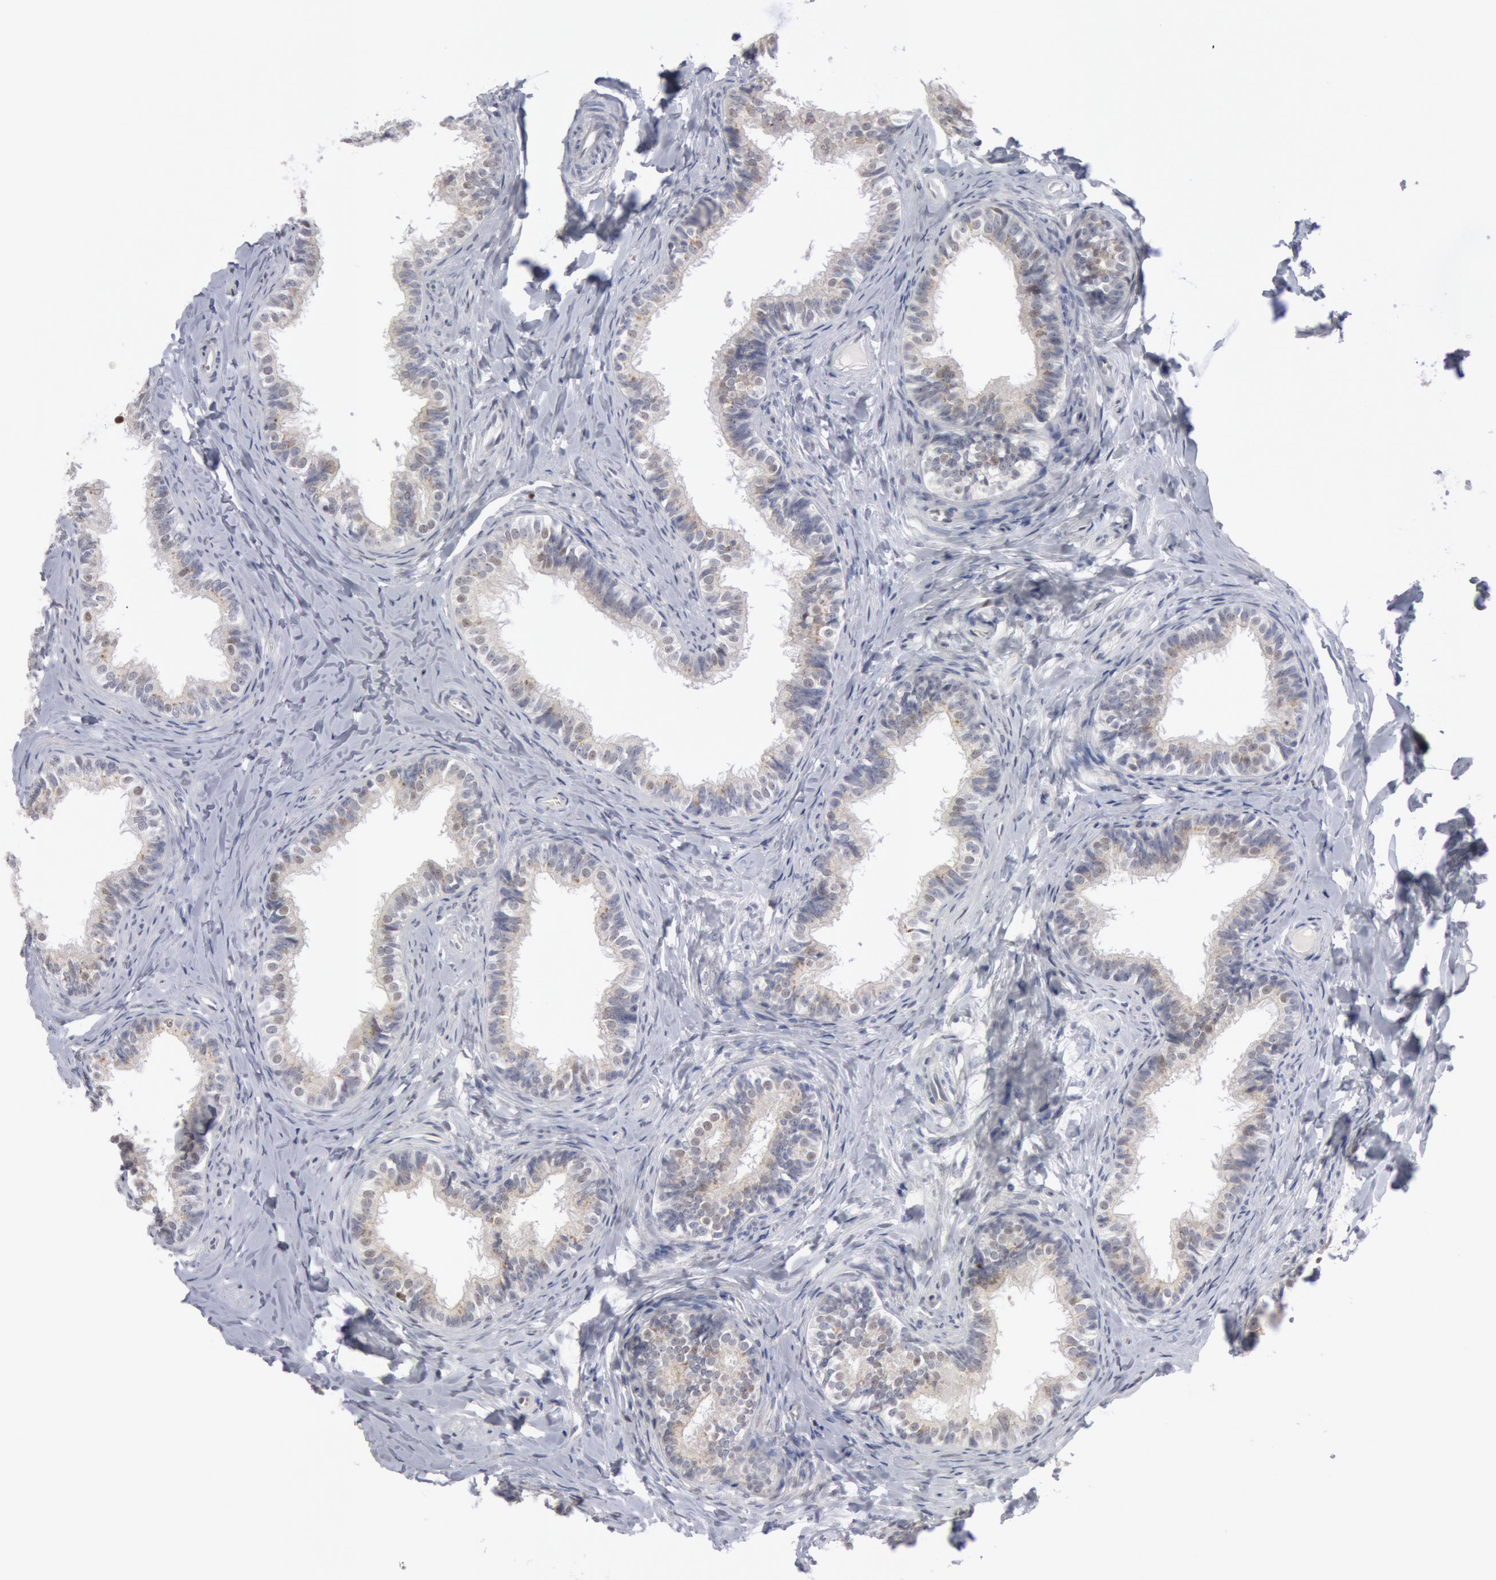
{"staining": {"intensity": "weak", "quantity": "<25%", "location": "nuclear"}, "tissue": "epididymis", "cell_type": "Glandular cells", "image_type": "normal", "snomed": [{"axis": "morphology", "description": "Normal tissue, NOS"}, {"axis": "topography", "description": "Epididymis"}], "caption": "The immunohistochemistry photomicrograph has no significant expression in glandular cells of epididymis. (Immunohistochemistry, brightfield microscopy, high magnification).", "gene": "WDHD1", "patient": {"sex": "male", "age": 26}}